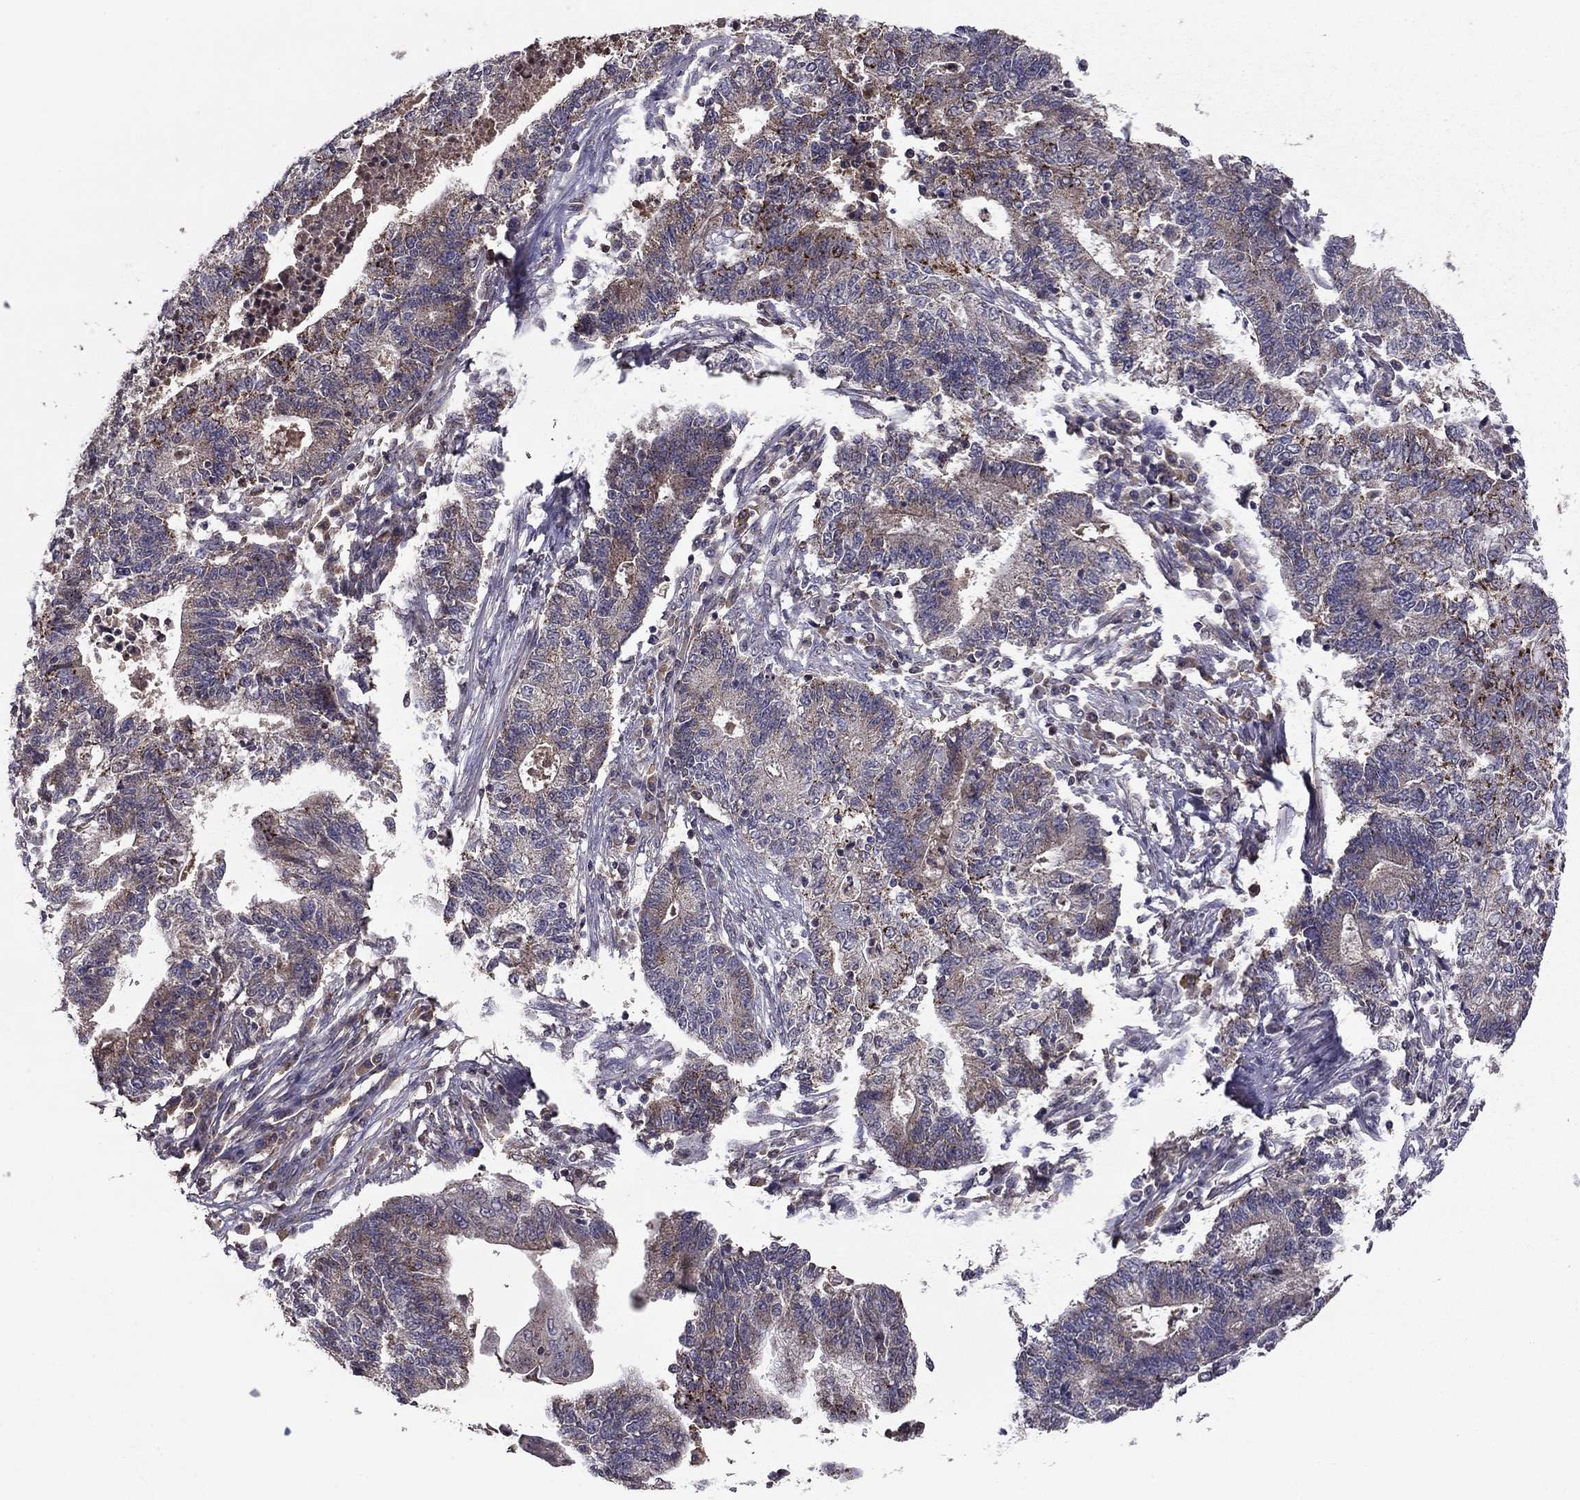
{"staining": {"intensity": "weak", "quantity": "<25%", "location": "cytoplasmic/membranous"}, "tissue": "endometrial cancer", "cell_type": "Tumor cells", "image_type": "cancer", "snomed": [{"axis": "morphology", "description": "Adenocarcinoma, NOS"}, {"axis": "topography", "description": "Uterus"}, {"axis": "topography", "description": "Endometrium"}], "caption": "Immunohistochemical staining of human endometrial cancer (adenocarcinoma) displays no significant staining in tumor cells. The staining was performed using DAB to visualize the protein expression in brown, while the nuclei were stained in blue with hematoxylin (Magnification: 20x).", "gene": "HCN1", "patient": {"sex": "female", "age": 54}}